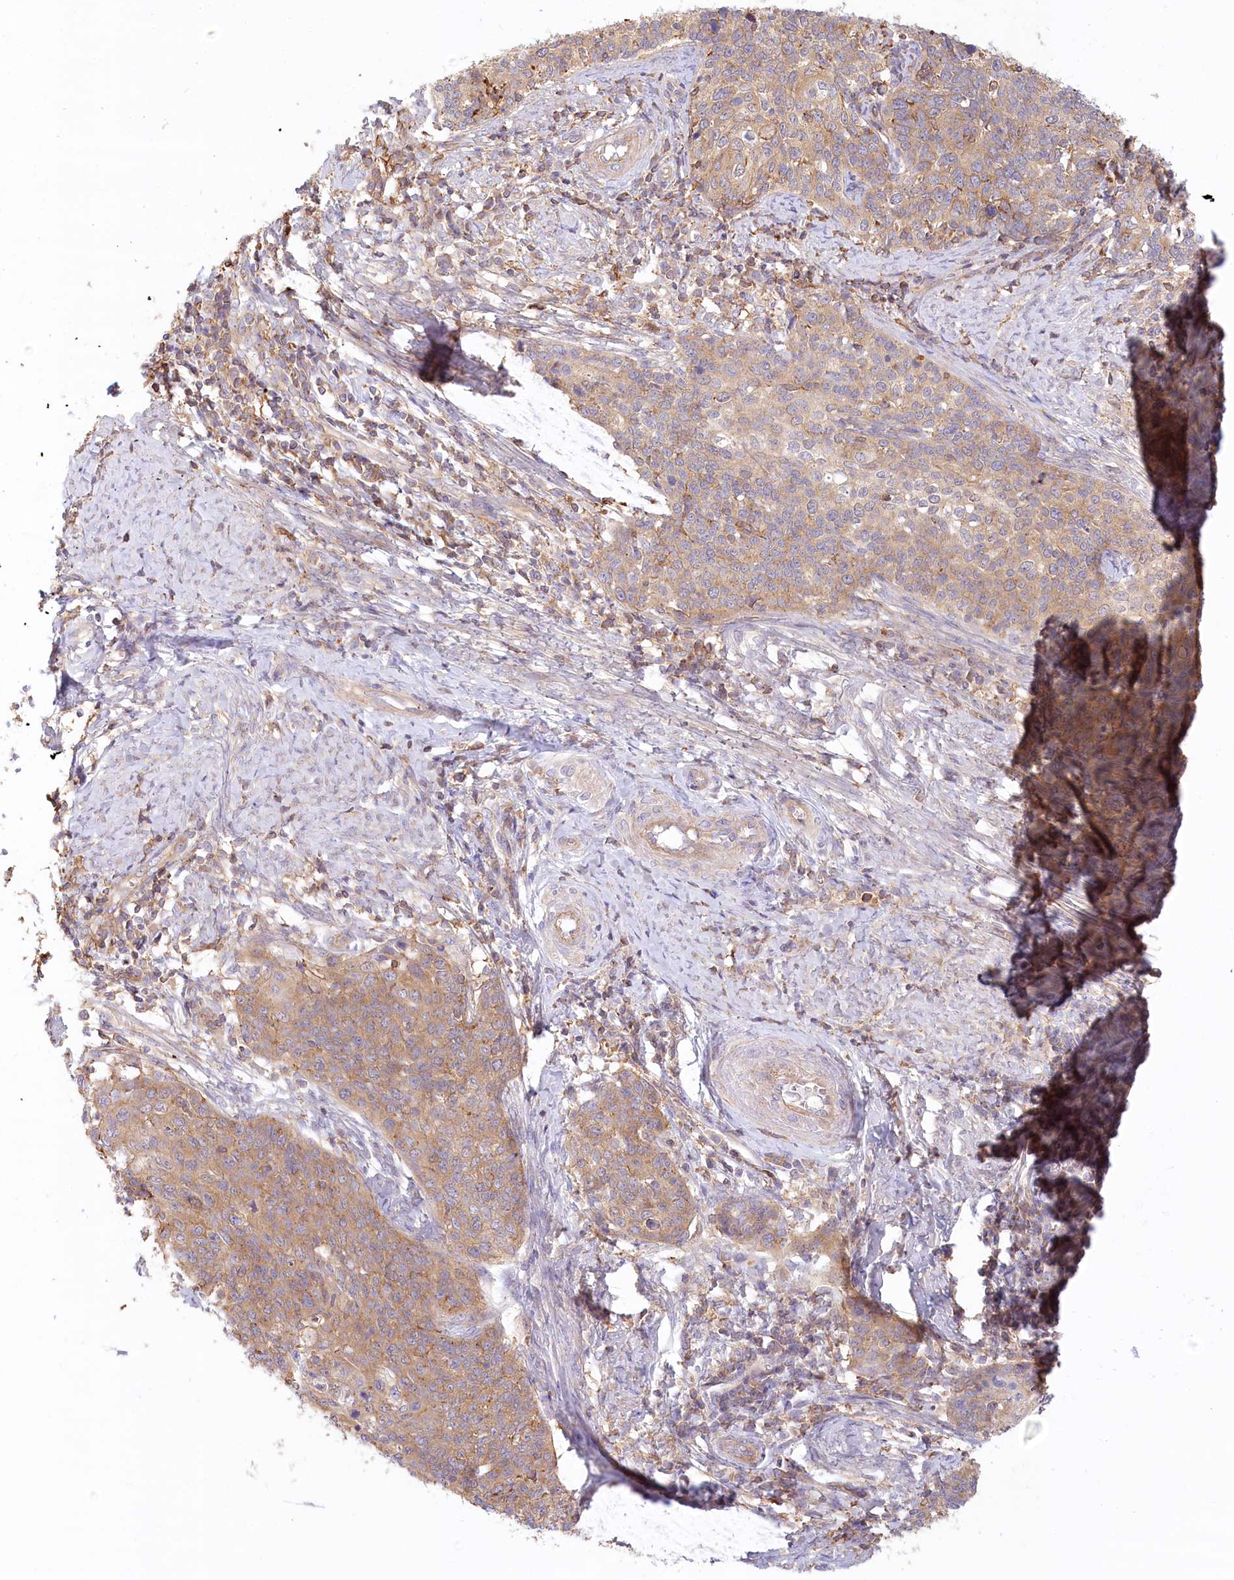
{"staining": {"intensity": "moderate", "quantity": ">75%", "location": "cytoplasmic/membranous"}, "tissue": "cervical cancer", "cell_type": "Tumor cells", "image_type": "cancer", "snomed": [{"axis": "morphology", "description": "Squamous cell carcinoma, NOS"}, {"axis": "topography", "description": "Cervix"}], "caption": "Approximately >75% of tumor cells in cervical squamous cell carcinoma show moderate cytoplasmic/membranous protein staining as visualized by brown immunohistochemical staining.", "gene": "UMPS", "patient": {"sex": "female", "age": 39}}